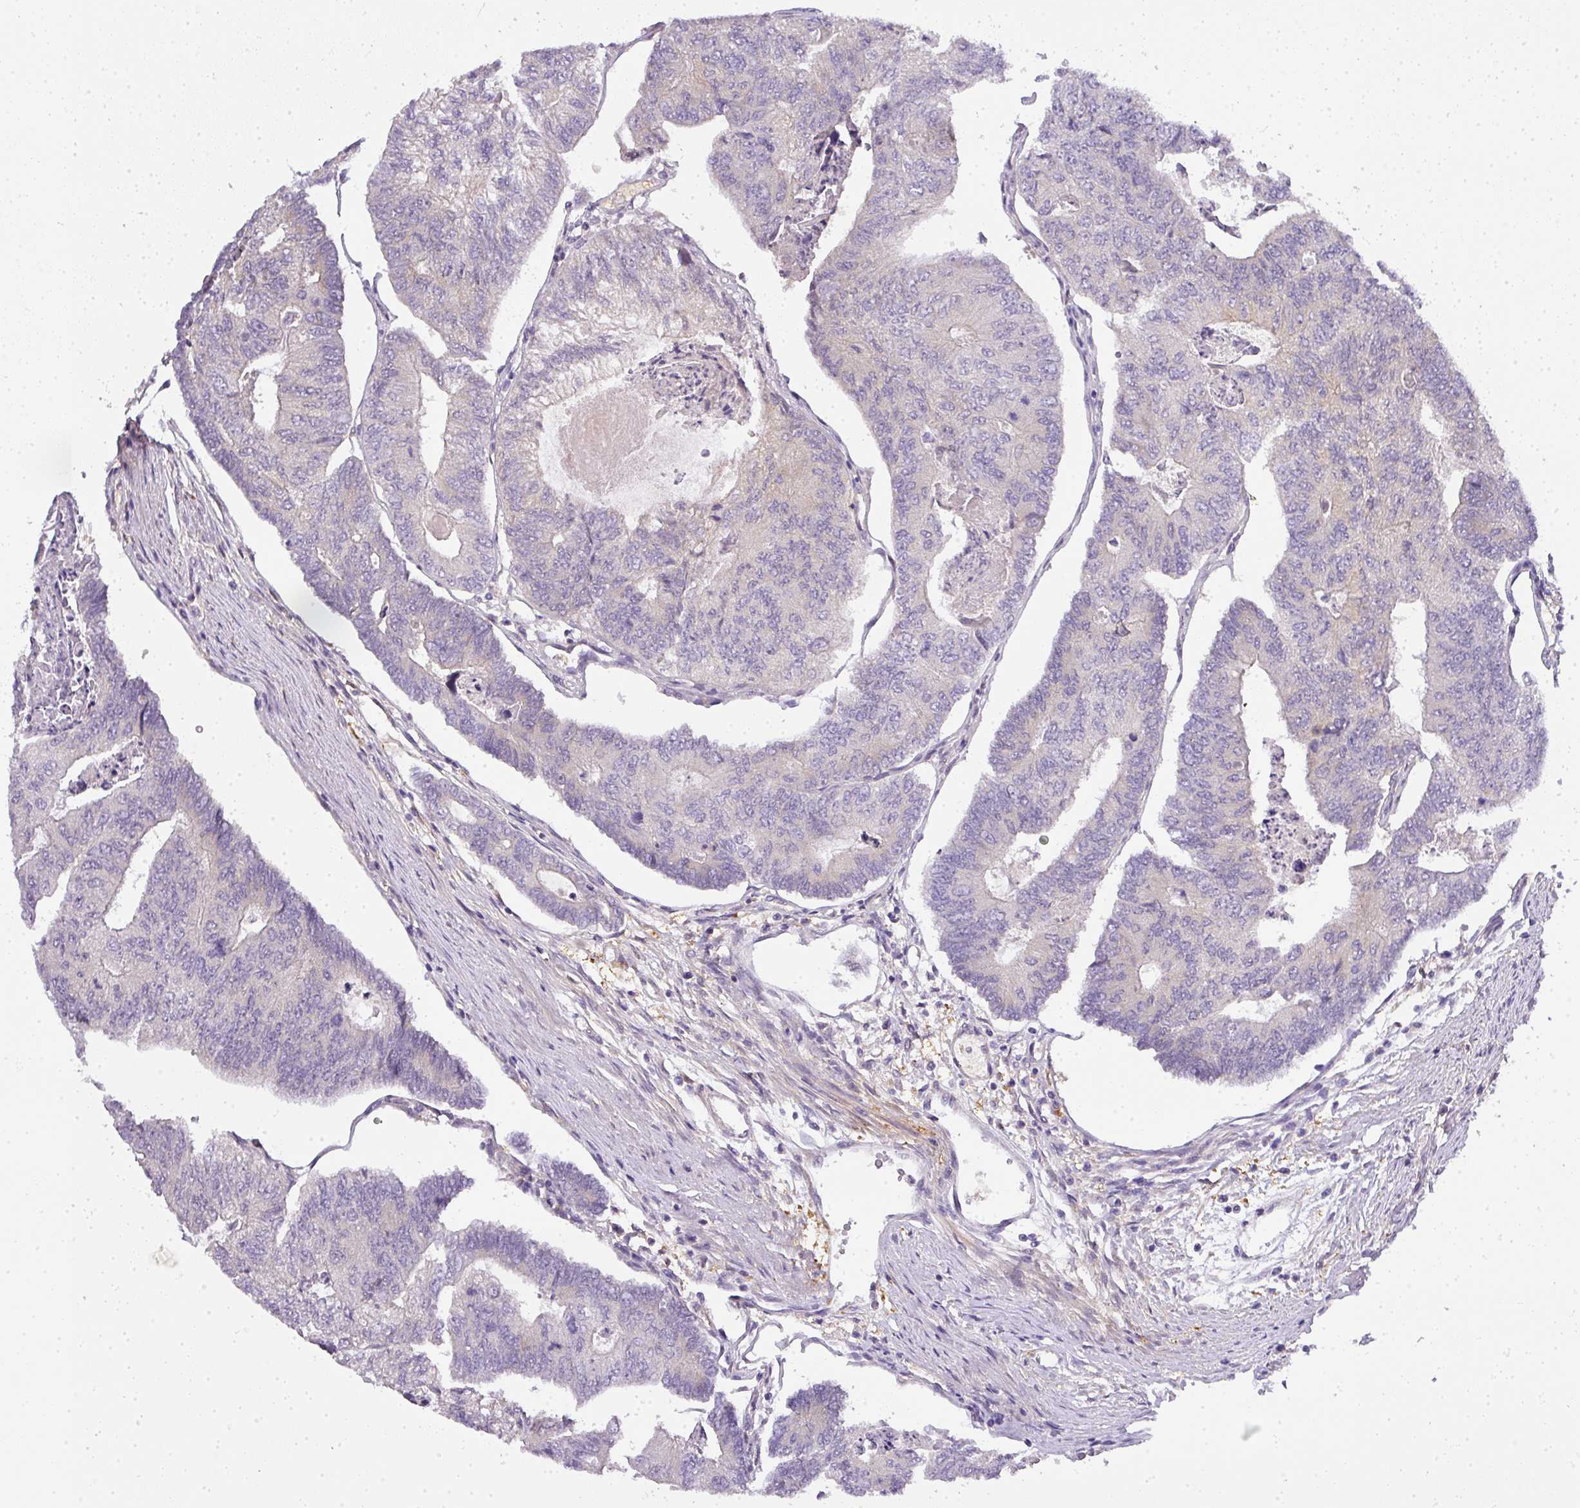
{"staining": {"intensity": "negative", "quantity": "none", "location": "none"}, "tissue": "colorectal cancer", "cell_type": "Tumor cells", "image_type": "cancer", "snomed": [{"axis": "morphology", "description": "Adenocarcinoma, NOS"}, {"axis": "topography", "description": "Colon"}], "caption": "A photomicrograph of human adenocarcinoma (colorectal) is negative for staining in tumor cells. (Immunohistochemistry (ihc), brightfield microscopy, high magnification).", "gene": "ADH5", "patient": {"sex": "female", "age": 67}}